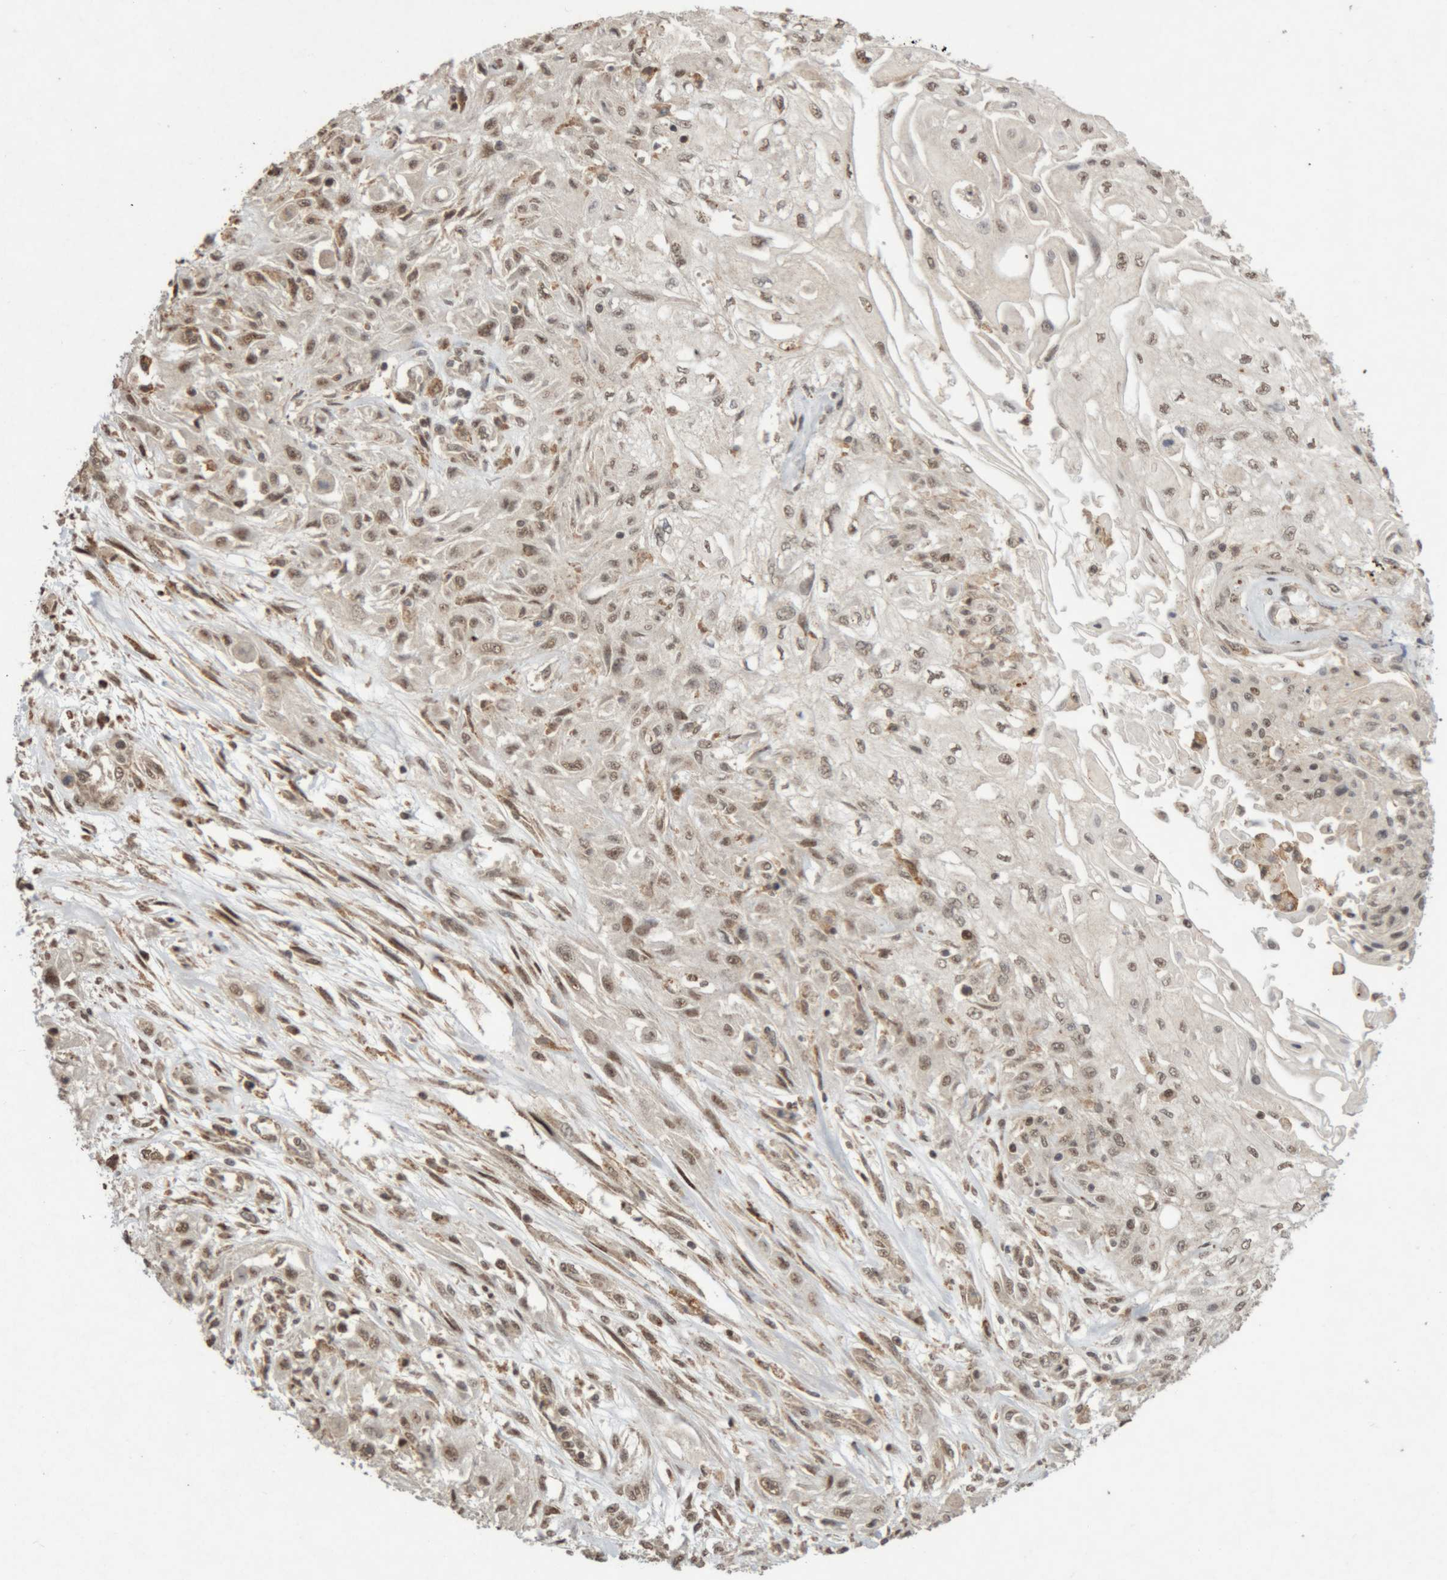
{"staining": {"intensity": "weak", "quantity": "25%-75%", "location": "nuclear"}, "tissue": "skin cancer", "cell_type": "Tumor cells", "image_type": "cancer", "snomed": [{"axis": "morphology", "description": "Squamous cell carcinoma, NOS"}, {"axis": "morphology", "description": "Squamous cell carcinoma, metastatic, NOS"}, {"axis": "topography", "description": "Skin"}, {"axis": "topography", "description": "Lymph node"}], "caption": "There is low levels of weak nuclear positivity in tumor cells of skin metastatic squamous cell carcinoma, as demonstrated by immunohistochemical staining (brown color).", "gene": "KEAP1", "patient": {"sex": "male", "age": 75}}